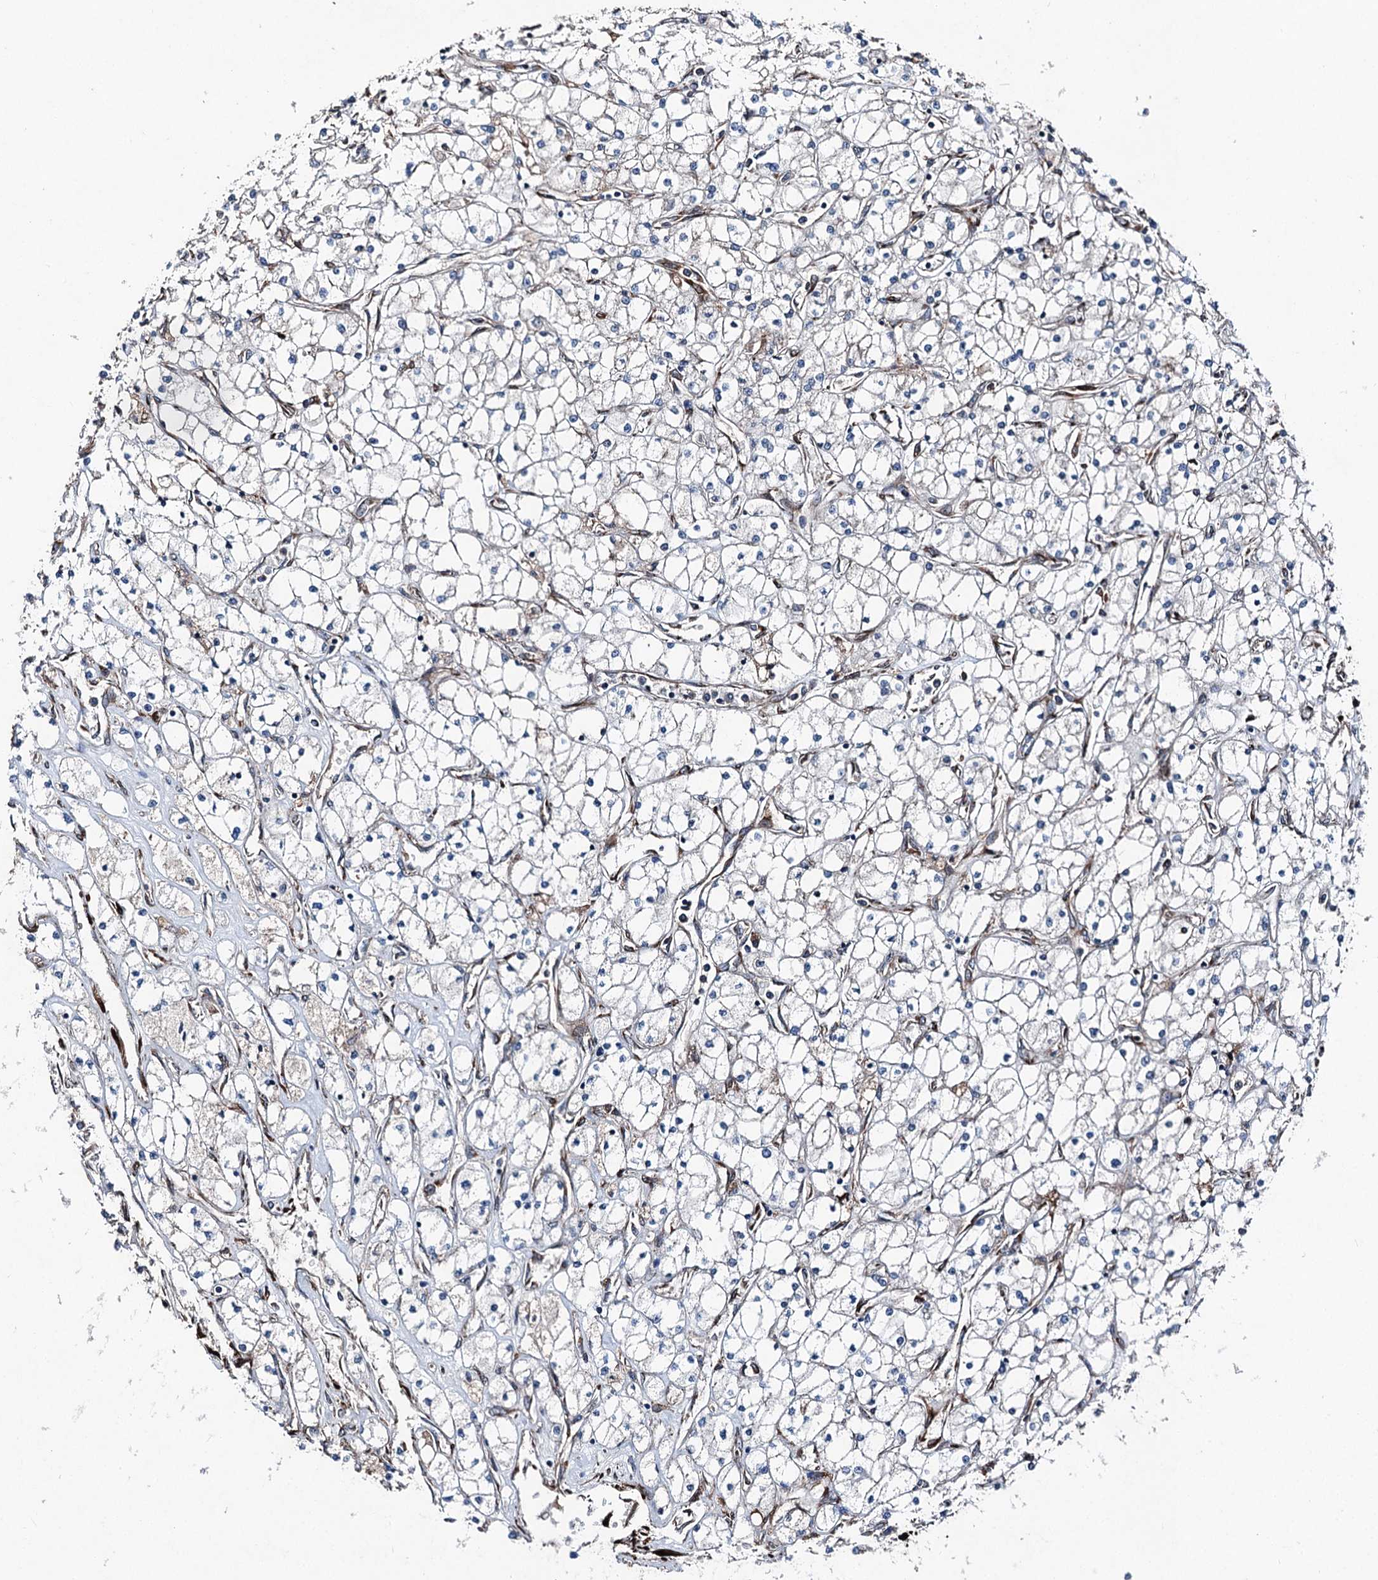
{"staining": {"intensity": "negative", "quantity": "none", "location": "none"}, "tissue": "renal cancer", "cell_type": "Tumor cells", "image_type": "cancer", "snomed": [{"axis": "morphology", "description": "Adenocarcinoma, NOS"}, {"axis": "topography", "description": "Kidney"}], "caption": "The photomicrograph displays no significant expression in tumor cells of renal cancer.", "gene": "DDIAS", "patient": {"sex": "male", "age": 80}}